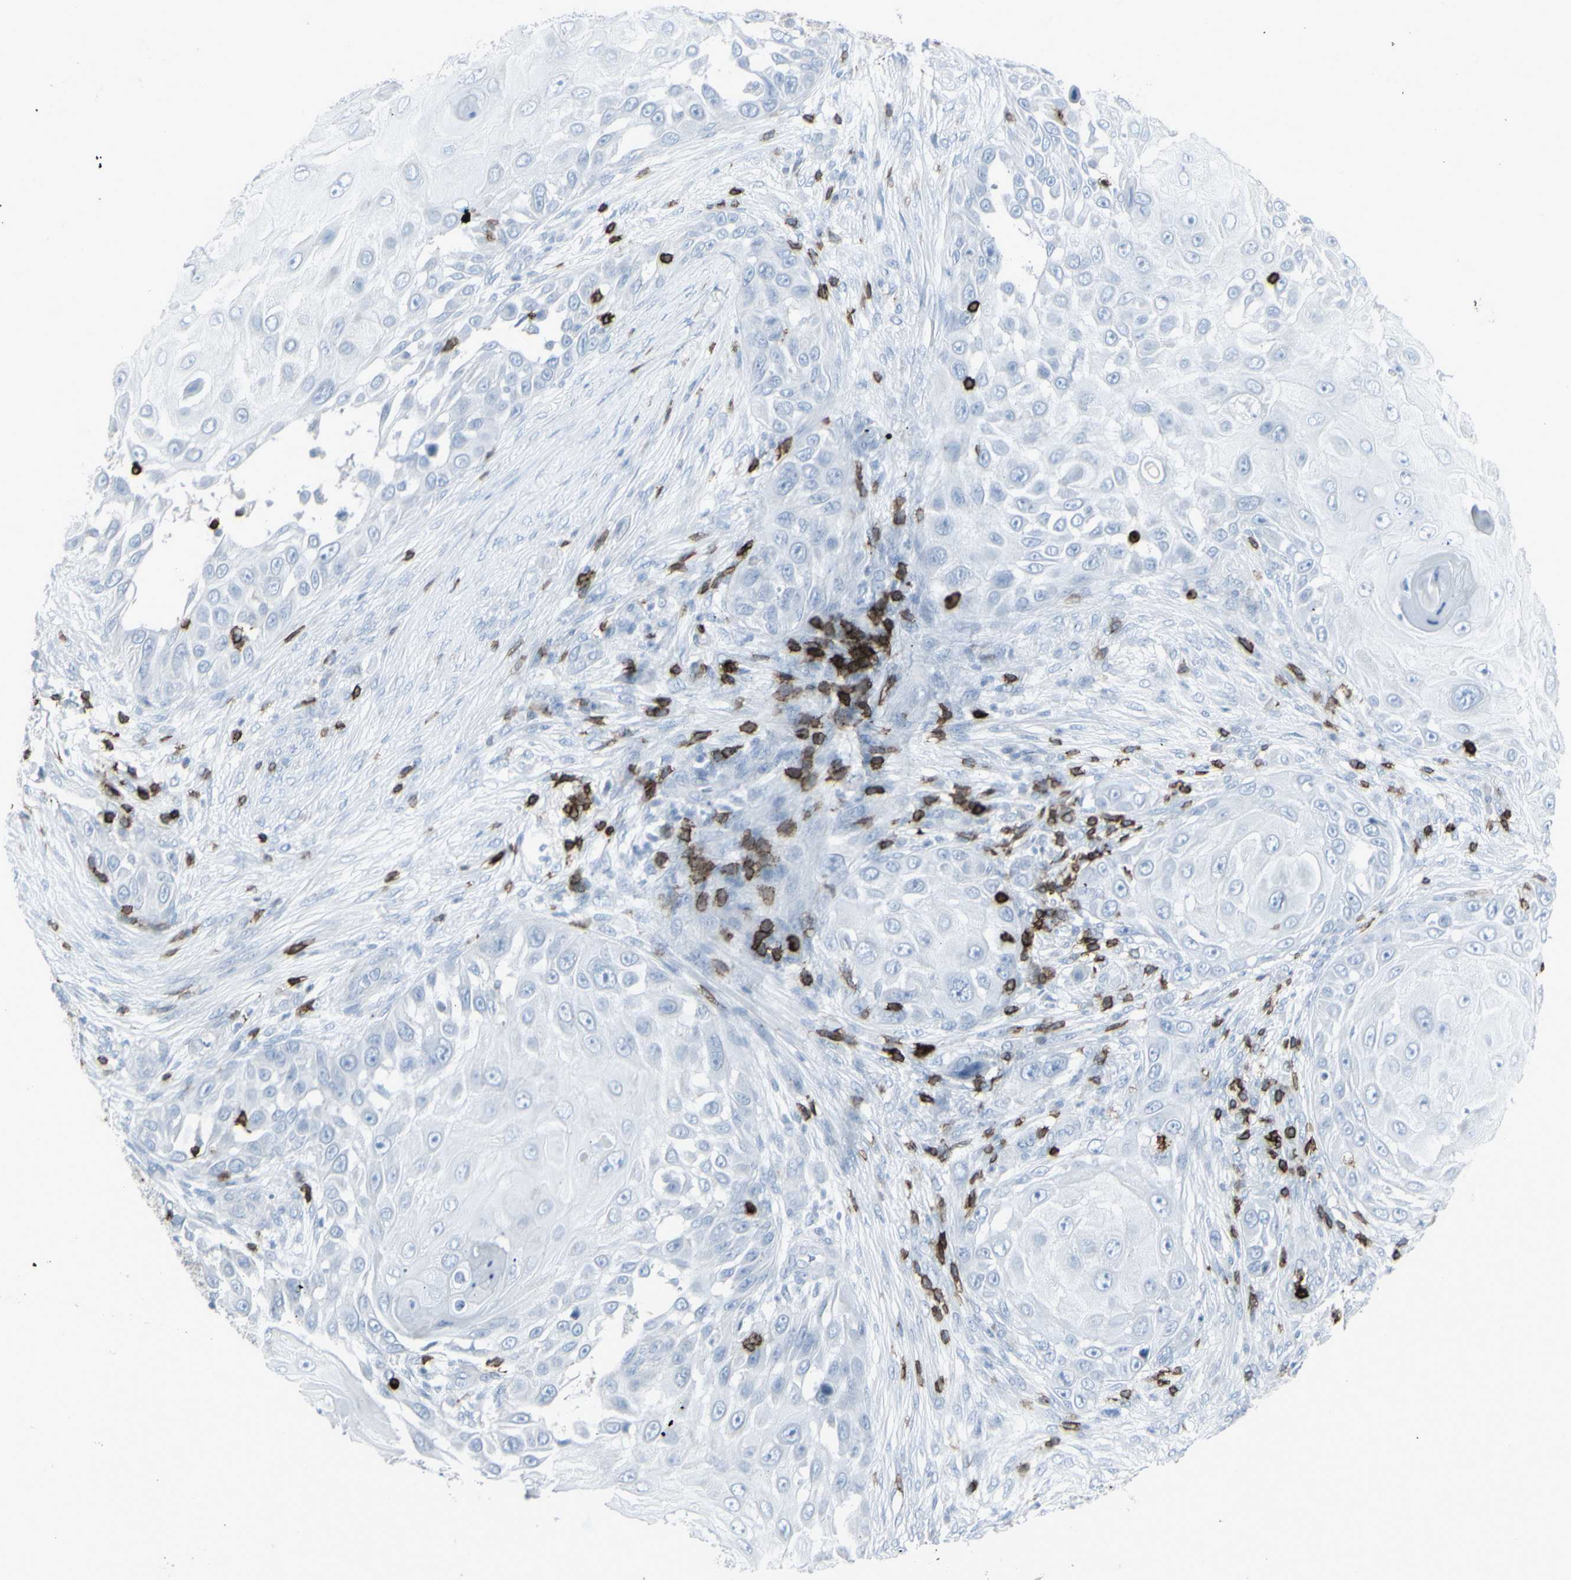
{"staining": {"intensity": "negative", "quantity": "none", "location": "none"}, "tissue": "skin cancer", "cell_type": "Tumor cells", "image_type": "cancer", "snomed": [{"axis": "morphology", "description": "Squamous cell carcinoma, NOS"}, {"axis": "topography", "description": "Skin"}], "caption": "Skin cancer (squamous cell carcinoma) was stained to show a protein in brown. There is no significant expression in tumor cells.", "gene": "CD247", "patient": {"sex": "female", "age": 44}}